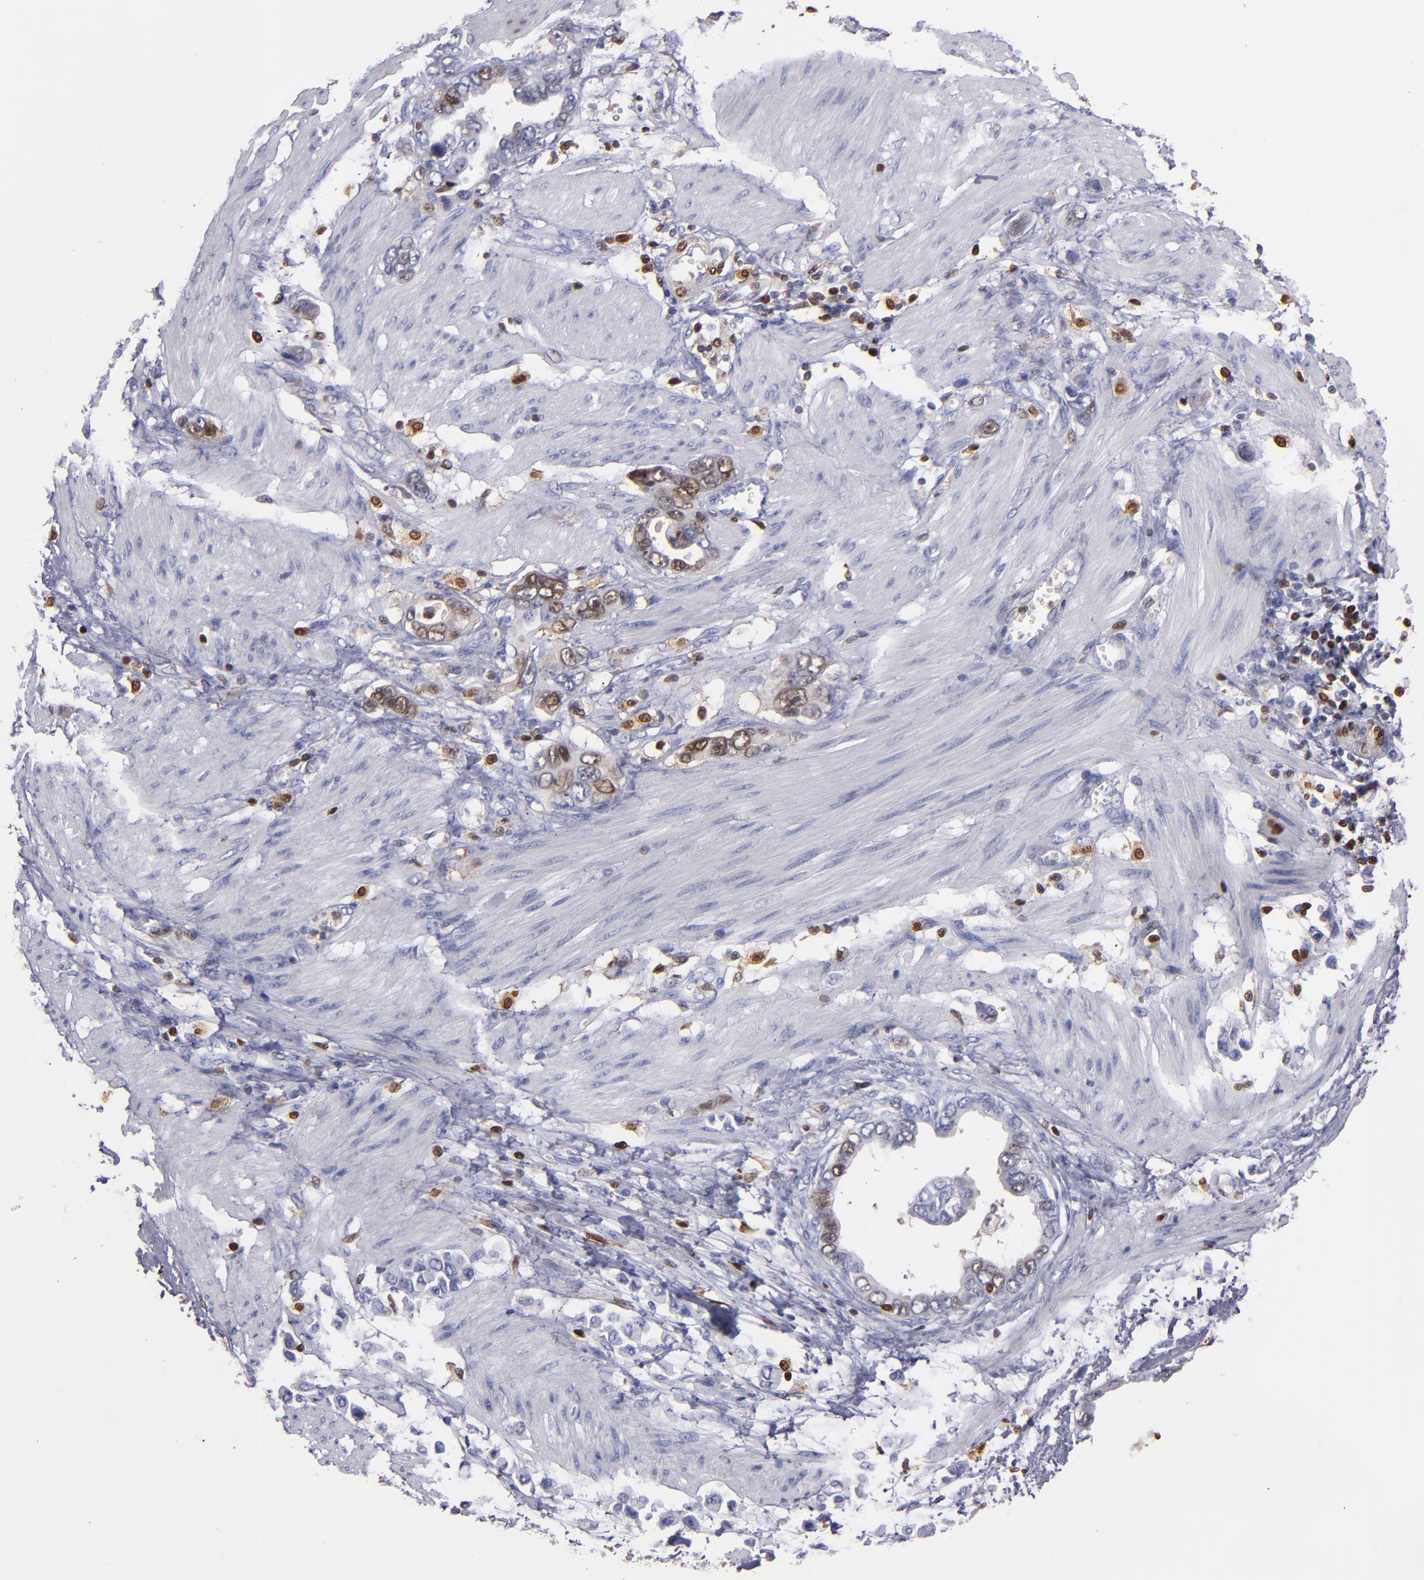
{"staining": {"intensity": "moderate", "quantity": "25%-75%", "location": "cytoplasmic/membranous,nuclear"}, "tissue": "stomach cancer", "cell_type": "Tumor cells", "image_type": "cancer", "snomed": [{"axis": "morphology", "description": "Adenocarcinoma, NOS"}, {"axis": "topography", "description": "Stomach"}], "caption": "DAB immunohistochemical staining of human stomach cancer (adenocarcinoma) reveals moderate cytoplasmic/membranous and nuclear protein expression in about 25%-75% of tumor cells.", "gene": "S100A4", "patient": {"sex": "male", "age": 78}}